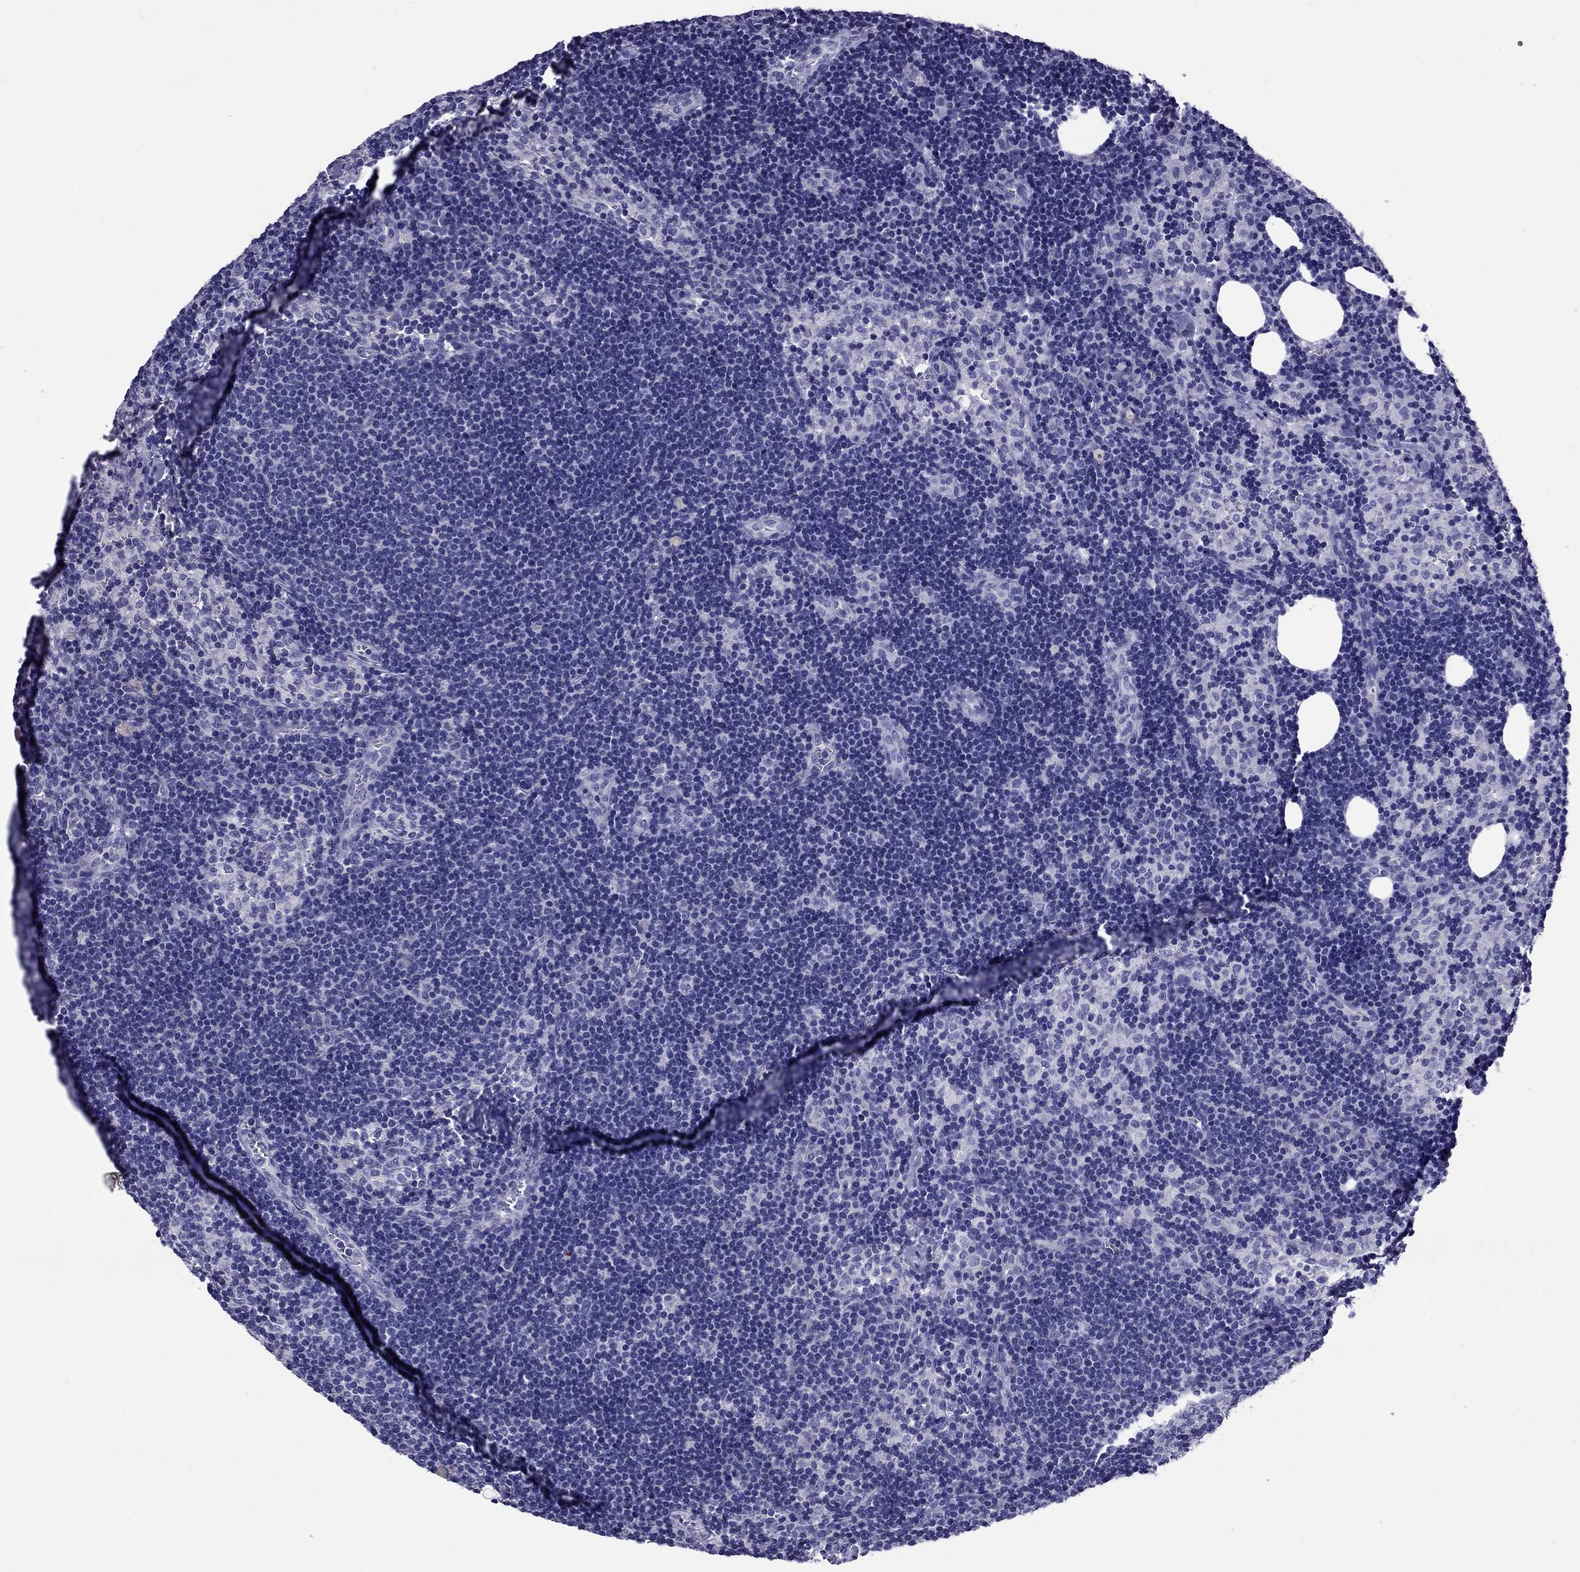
{"staining": {"intensity": "negative", "quantity": "none", "location": "none"}, "tissue": "lymph node", "cell_type": "Germinal center cells", "image_type": "normal", "snomed": [{"axis": "morphology", "description": "Normal tissue, NOS"}, {"axis": "topography", "description": "Lymph node"}], "caption": "DAB immunohistochemical staining of benign human lymph node exhibits no significant positivity in germinal center cells.", "gene": "GPR50", "patient": {"sex": "female", "age": 52}}